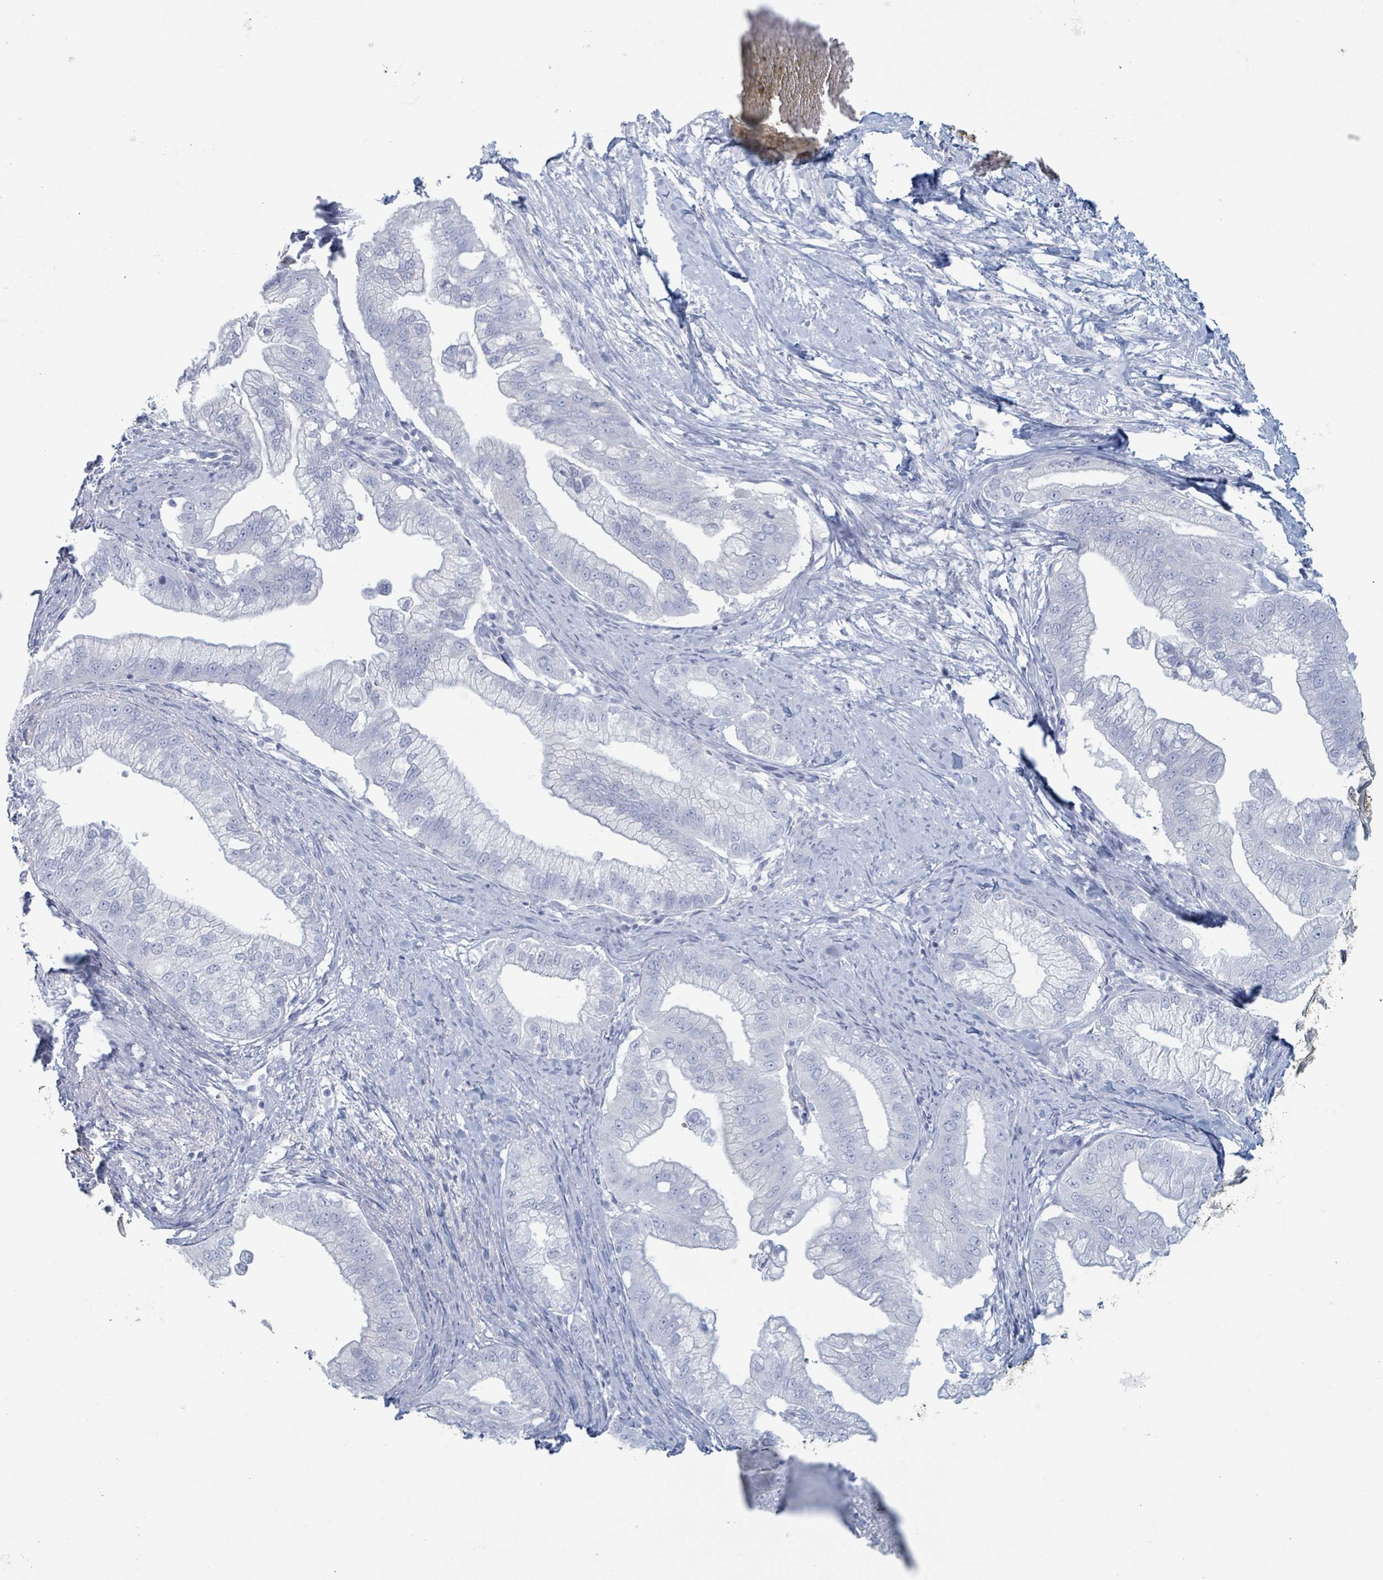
{"staining": {"intensity": "negative", "quantity": "none", "location": "none"}, "tissue": "pancreatic cancer", "cell_type": "Tumor cells", "image_type": "cancer", "snomed": [{"axis": "morphology", "description": "Adenocarcinoma, NOS"}, {"axis": "topography", "description": "Pancreas"}], "caption": "Photomicrograph shows no protein staining in tumor cells of adenocarcinoma (pancreatic) tissue. (Brightfield microscopy of DAB IHC at high magnification).", "gene": "KLK4", "patient": {"sex": "male", "age": 70}}